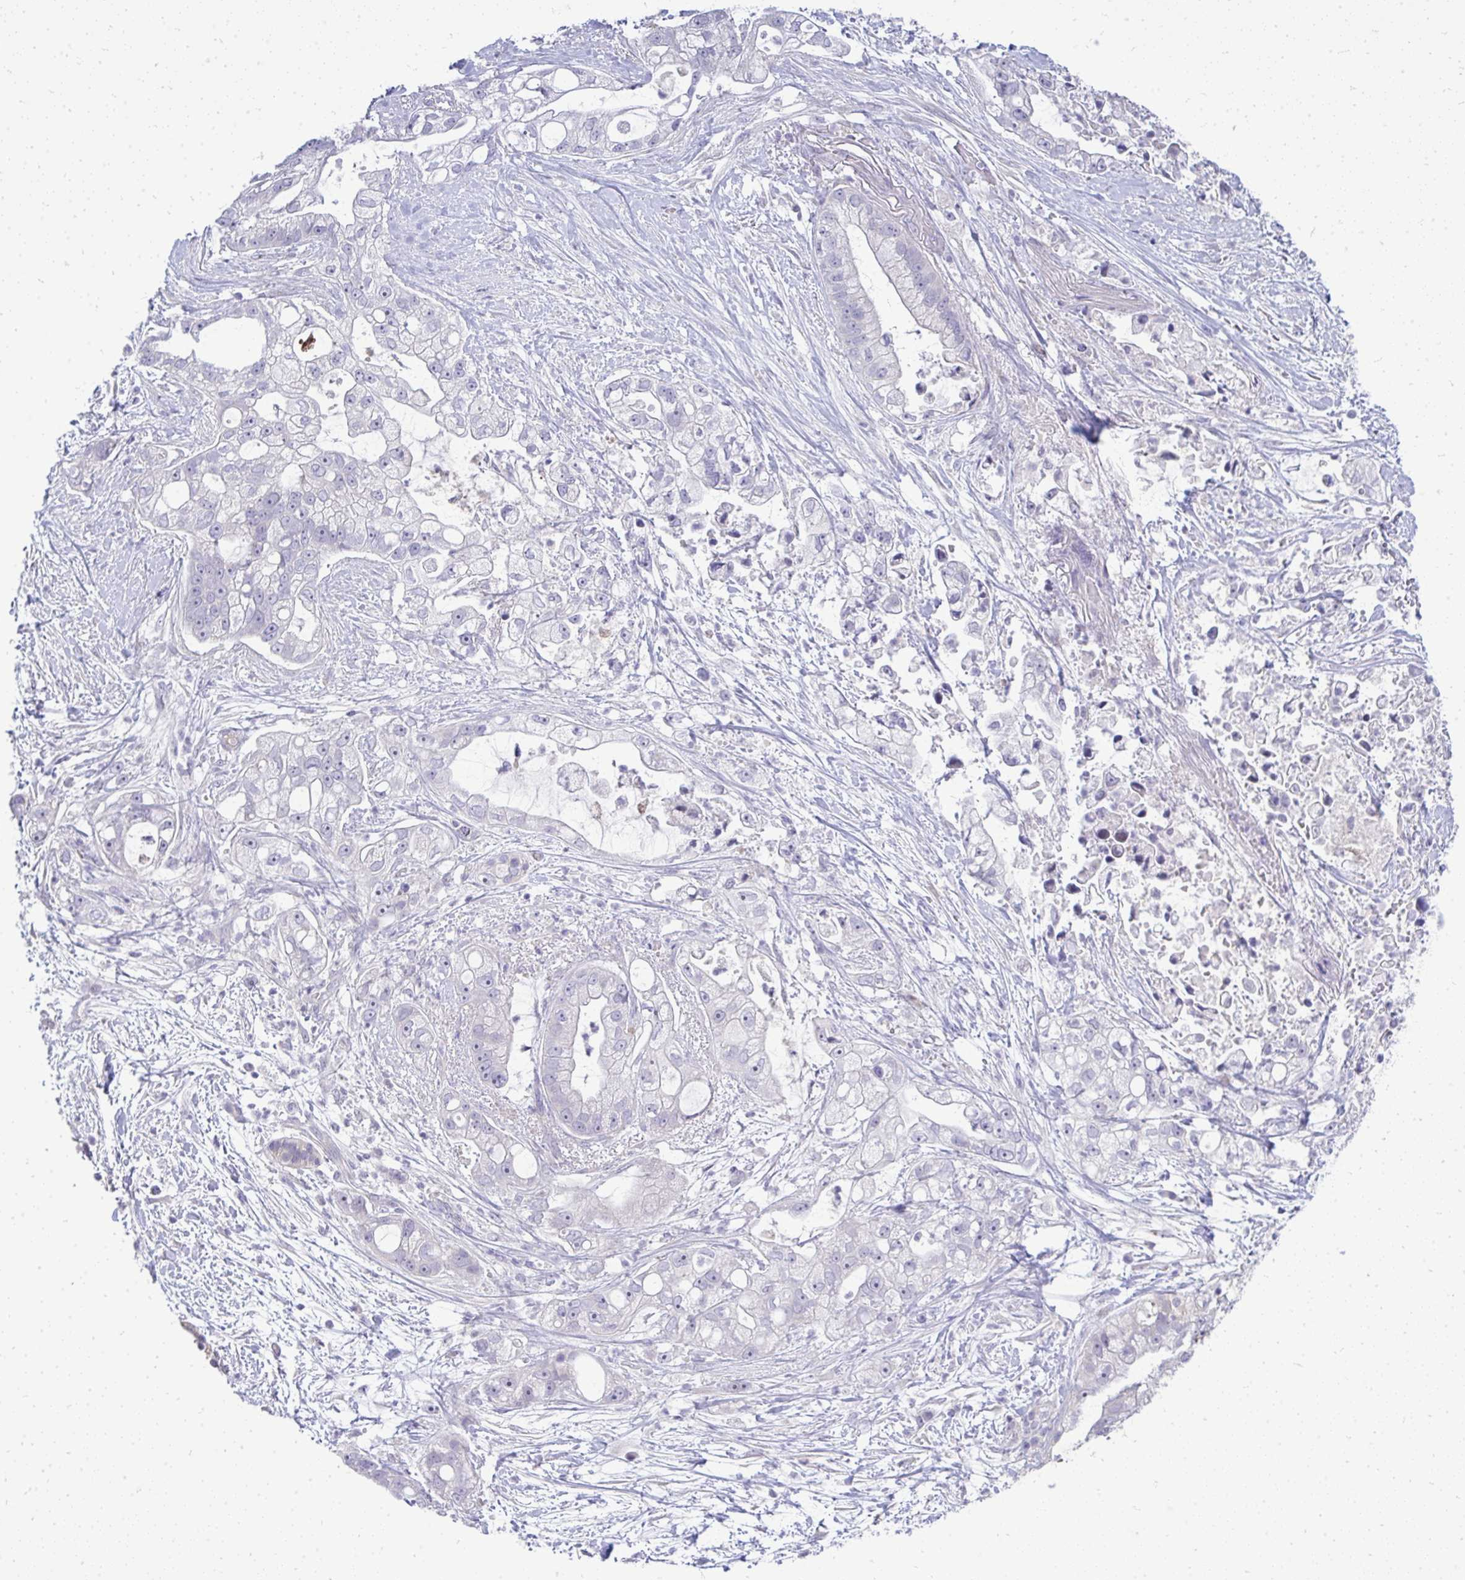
{"staining": {"intensity": "weak", "quantity": "25%-75%", "location": "nuclear"}, "tissue": "pancreatic cancer", "cell_type": "Tumor cells", "image_type": "cancer", "snomed": [{"axis": "morphology", "description": "Adenocarcinoma, NOS"}, {"axis": "topography", "description": "Pancreas"}], "caption": "Protein staining by immunohistochemistry shows weak nuclear expression in about 25%-75% of tumor cells in adenocarcinoma (pancreatic). (IHC, brightfield microscopy, high magnification).", "gene": "OR8D1", "patient": {"sex": "female", "age": 69}}